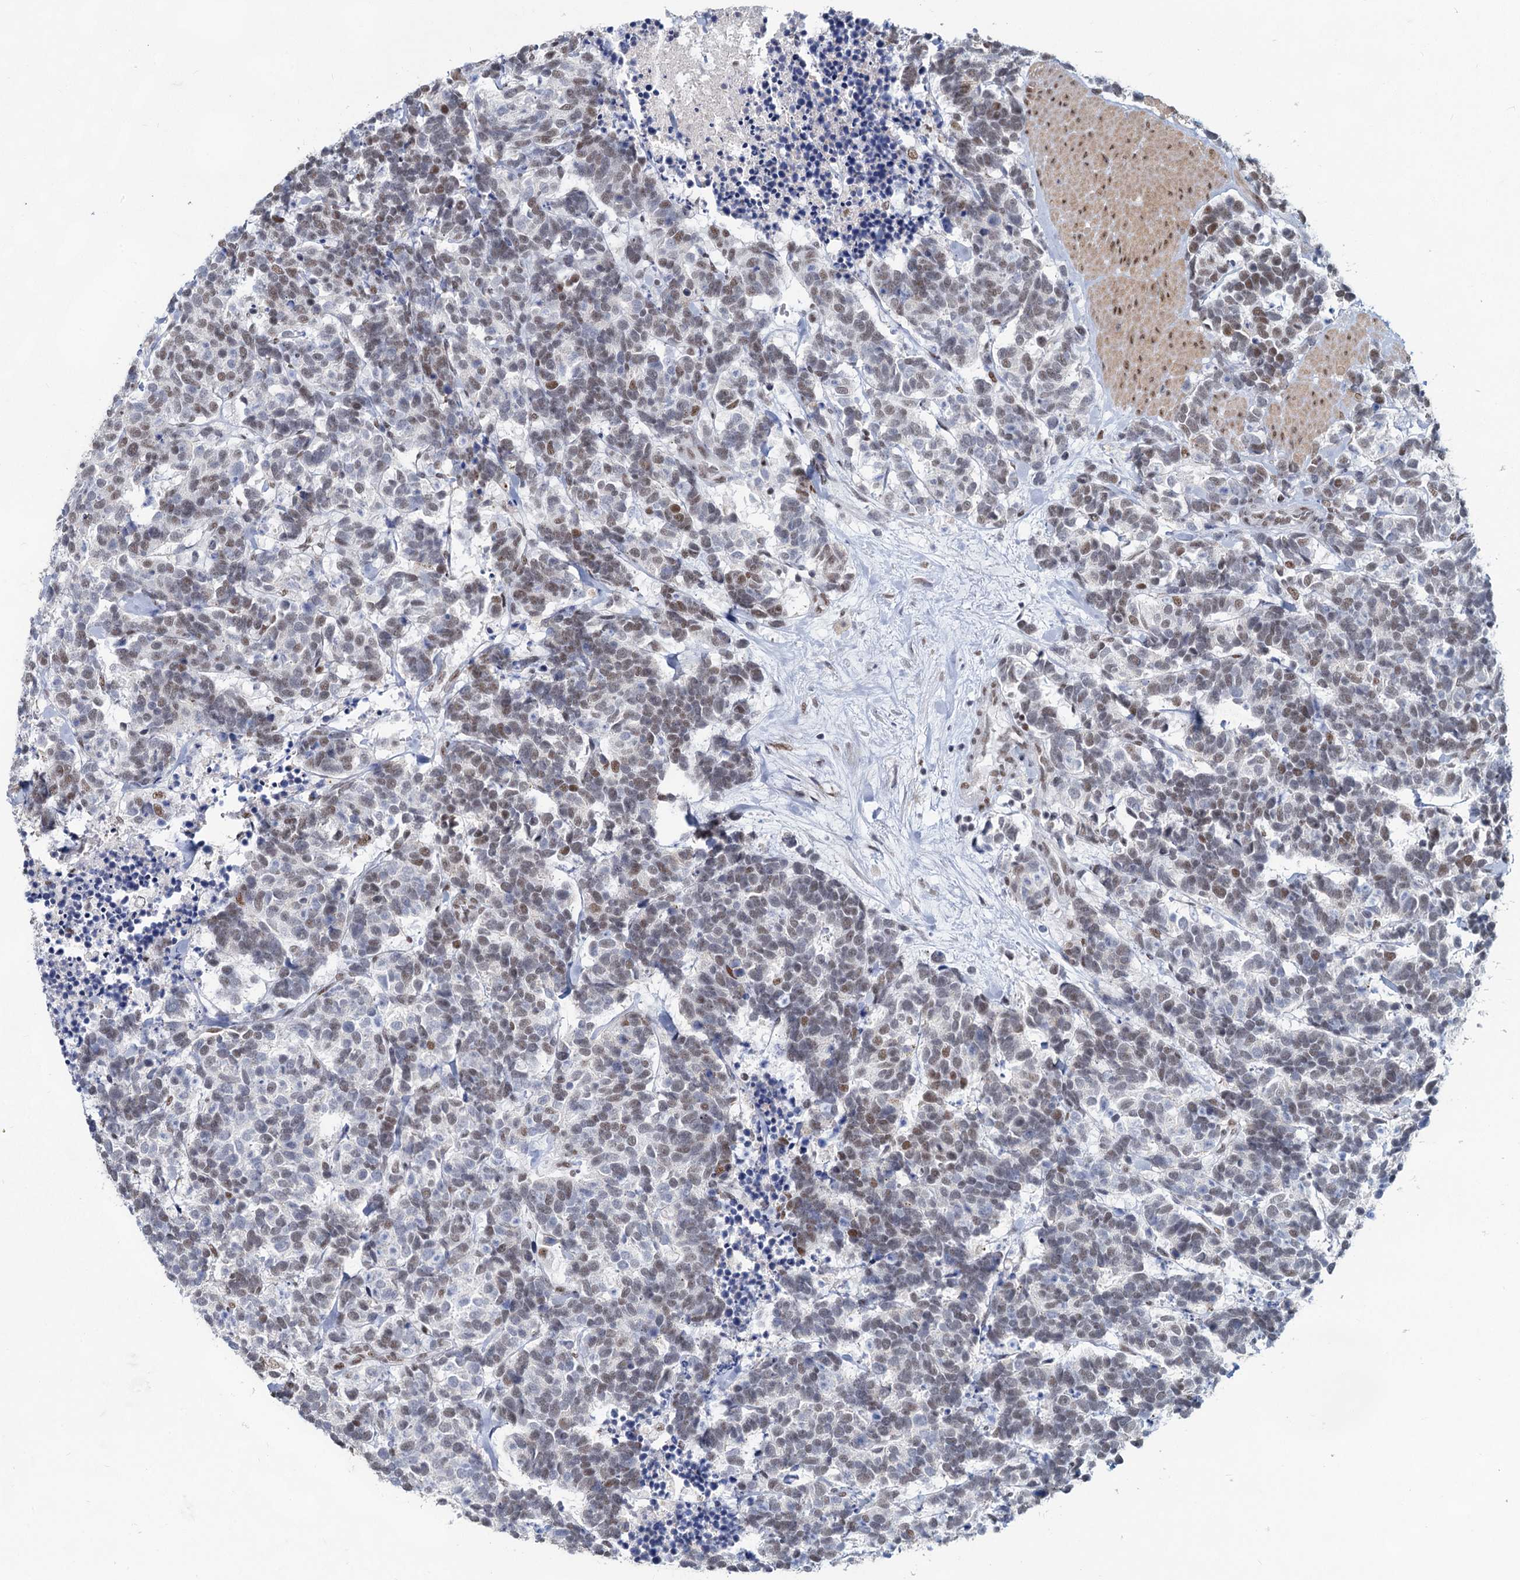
{"staining": {"intensity": "weak", "quantity": "25%-75%", "location": "nuclear"}, "tissue": "carcinoid", "cell_type": "Tumor cells", "image_type": "cancer", "snomed": [{"axis": "morphology", "description": "Carcinoma, NOS"}, {"axis": "morphology", "description": "Carcinoid, malignant, NOS"}, {"axis": "topography", "description": "Urinary bladder"}], "caption": "Immunohistochemical staining of carcinoma exhibits weak nuclear protein staining in about 25%-75% of tumor cells.", "gene": "METTL14", "patient": {"sex": "male", "age": 57}}